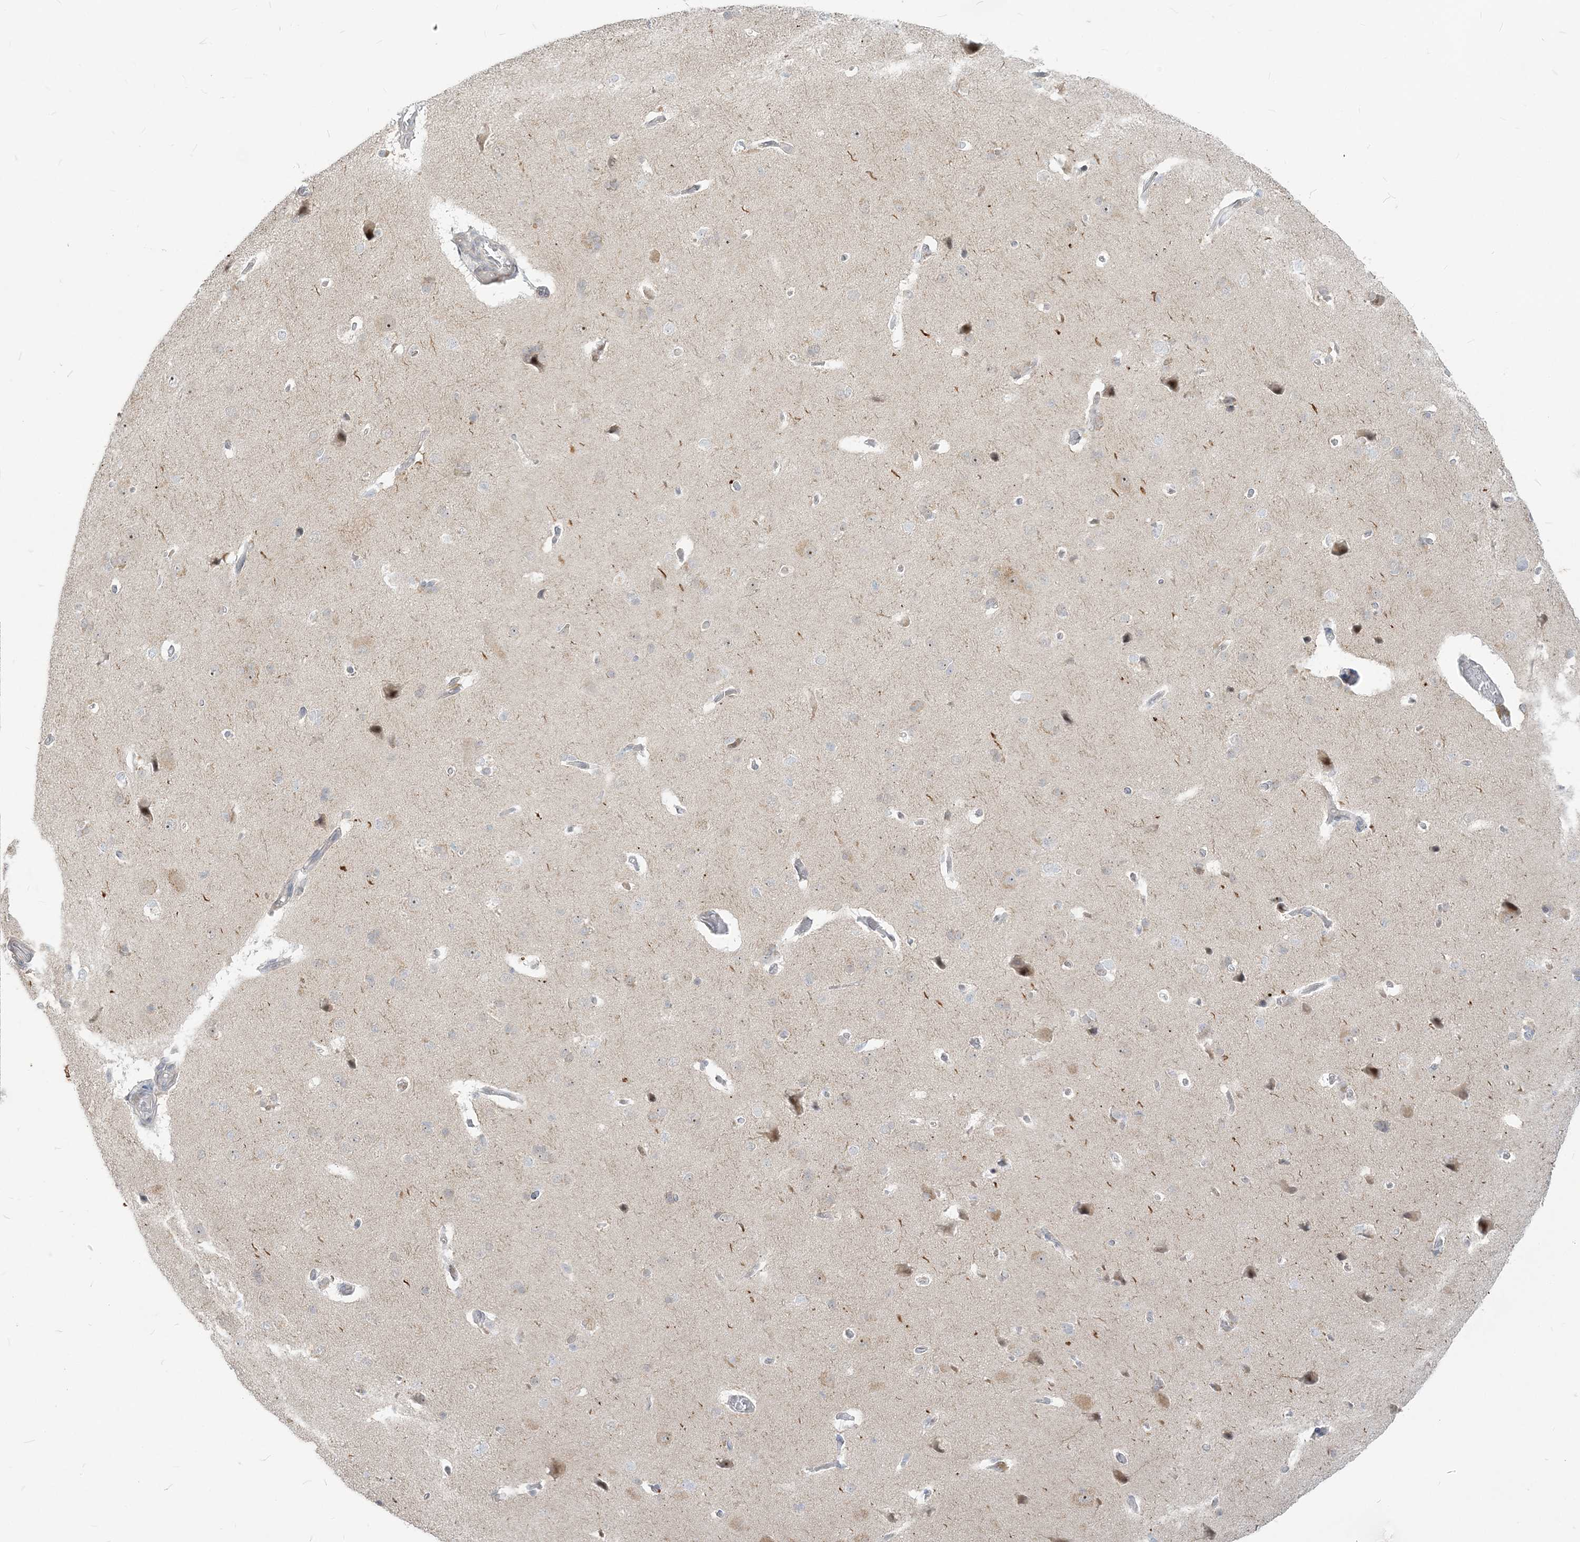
{"staining": {"intensity": "weak", "quantity": "25%-75%", "location": "cytoplasmic/membranous"}, "tissue": "cerebral cortex", "cell_type": "Endothelial cells", "image_type": "normal", "snomed": [{"axis": "morphology", "description": "Normal tissue, NOS"}, {"axis": "topography", "description": "Cerebral cortex"}], "caption": "The photomicrograph displays staining of unremarkable cerebral cortex, revealing weak cytoplasmic/membranous protein staining (brown color) within endothelial cells. (Stains: DAB (3,3'-diaminobenzidine) in brown, nuclei in blue, Microscopy: brightfield microscopy at high magnification).", "gene": "SDAD1", "patient": {"sex": "male", "age": 62}}